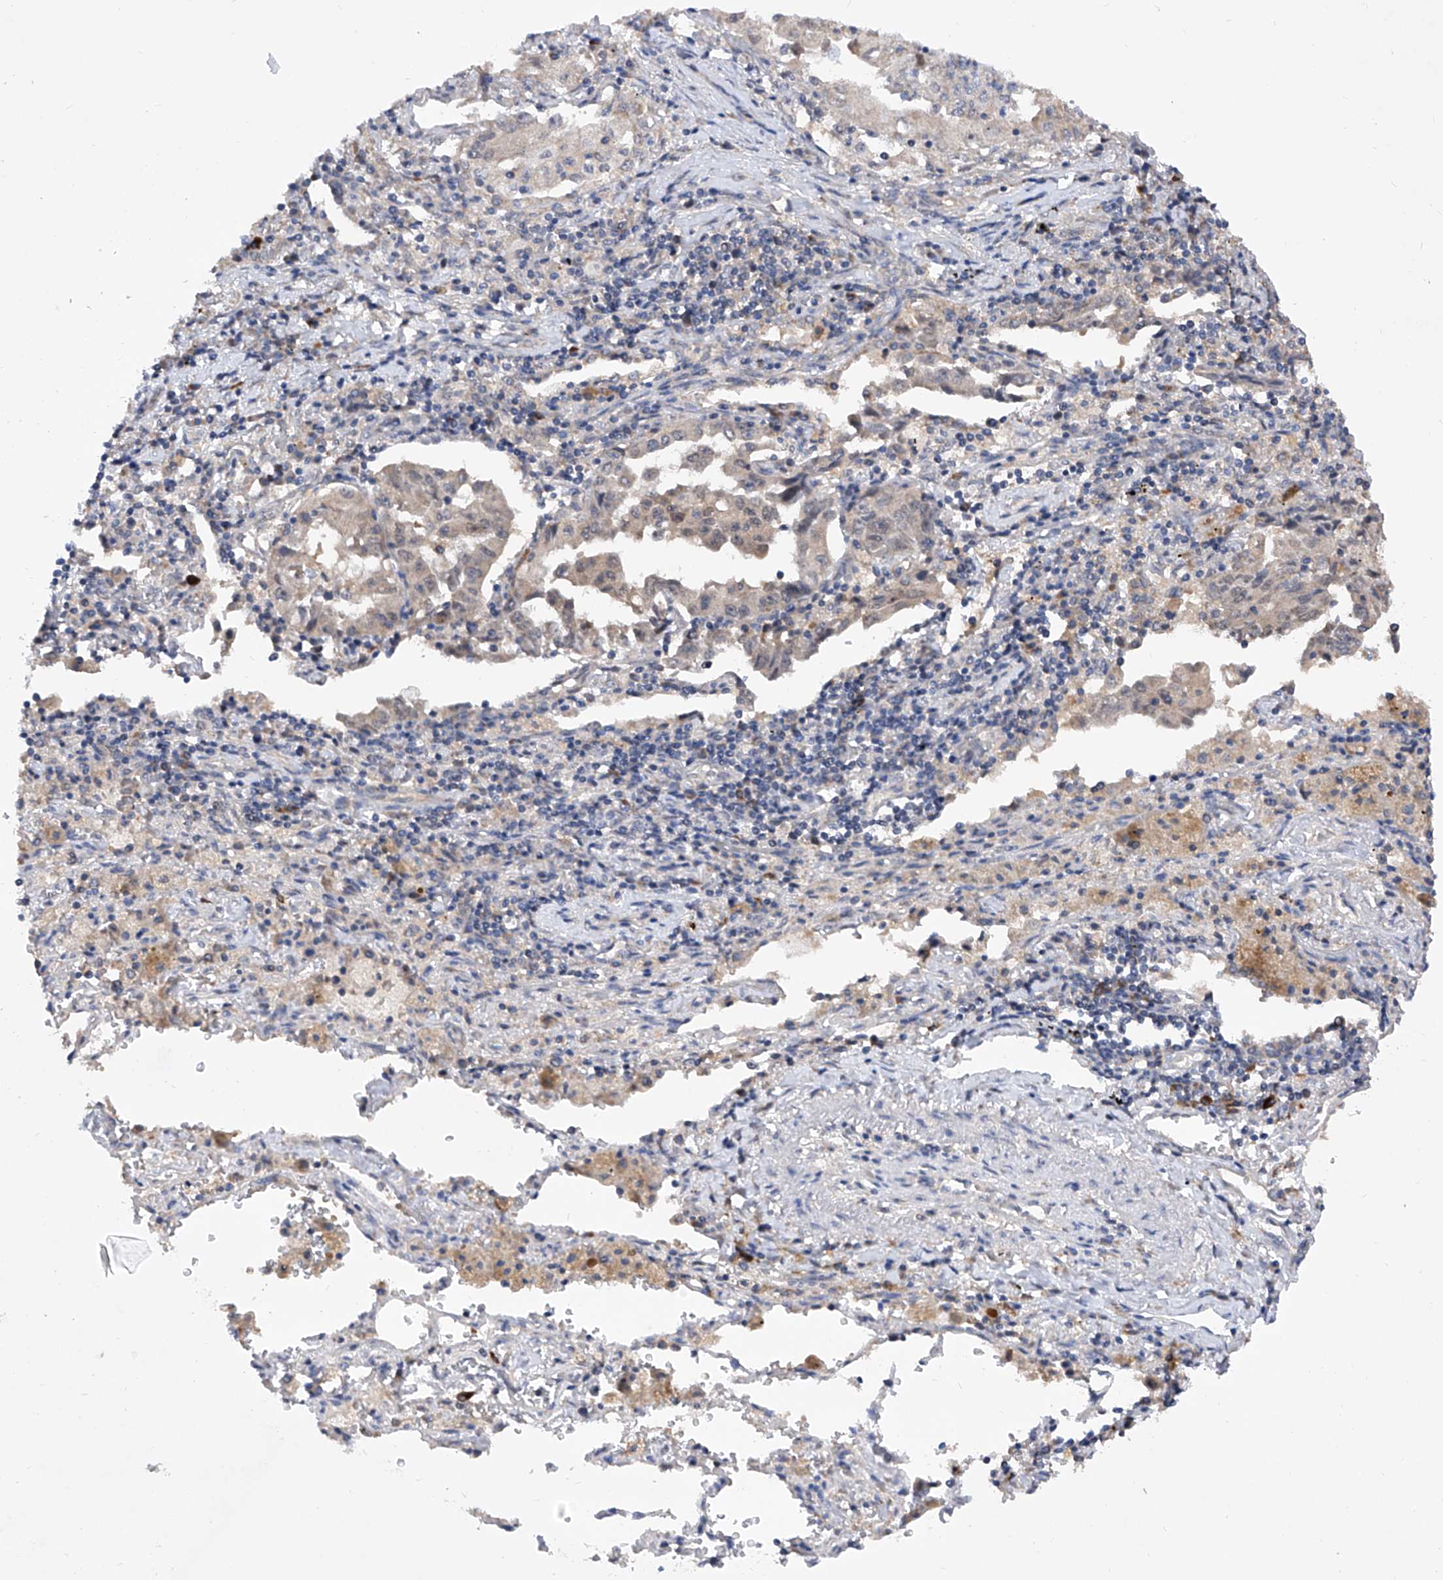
{"staining": {"intensity": "negative", "quantity": "none", "location": "none"}, "tissue": "lung cancer", "cell_type": "Tumor cells", "image_type": "cancer", "snomed": [{"axis": "morphology", "description": "Adenocarcinoma, NOS"}, {"axis": "topography", "description": "Lung"}], "caption": "An IHC histopathology image of lung adenocarcinoma is shown. There is no staining in tumor cells of lung adenocarcinoma. Nuclei are stained in blue.", "gene": "USP45", "patient": {"sex": "female", "age": 51}}